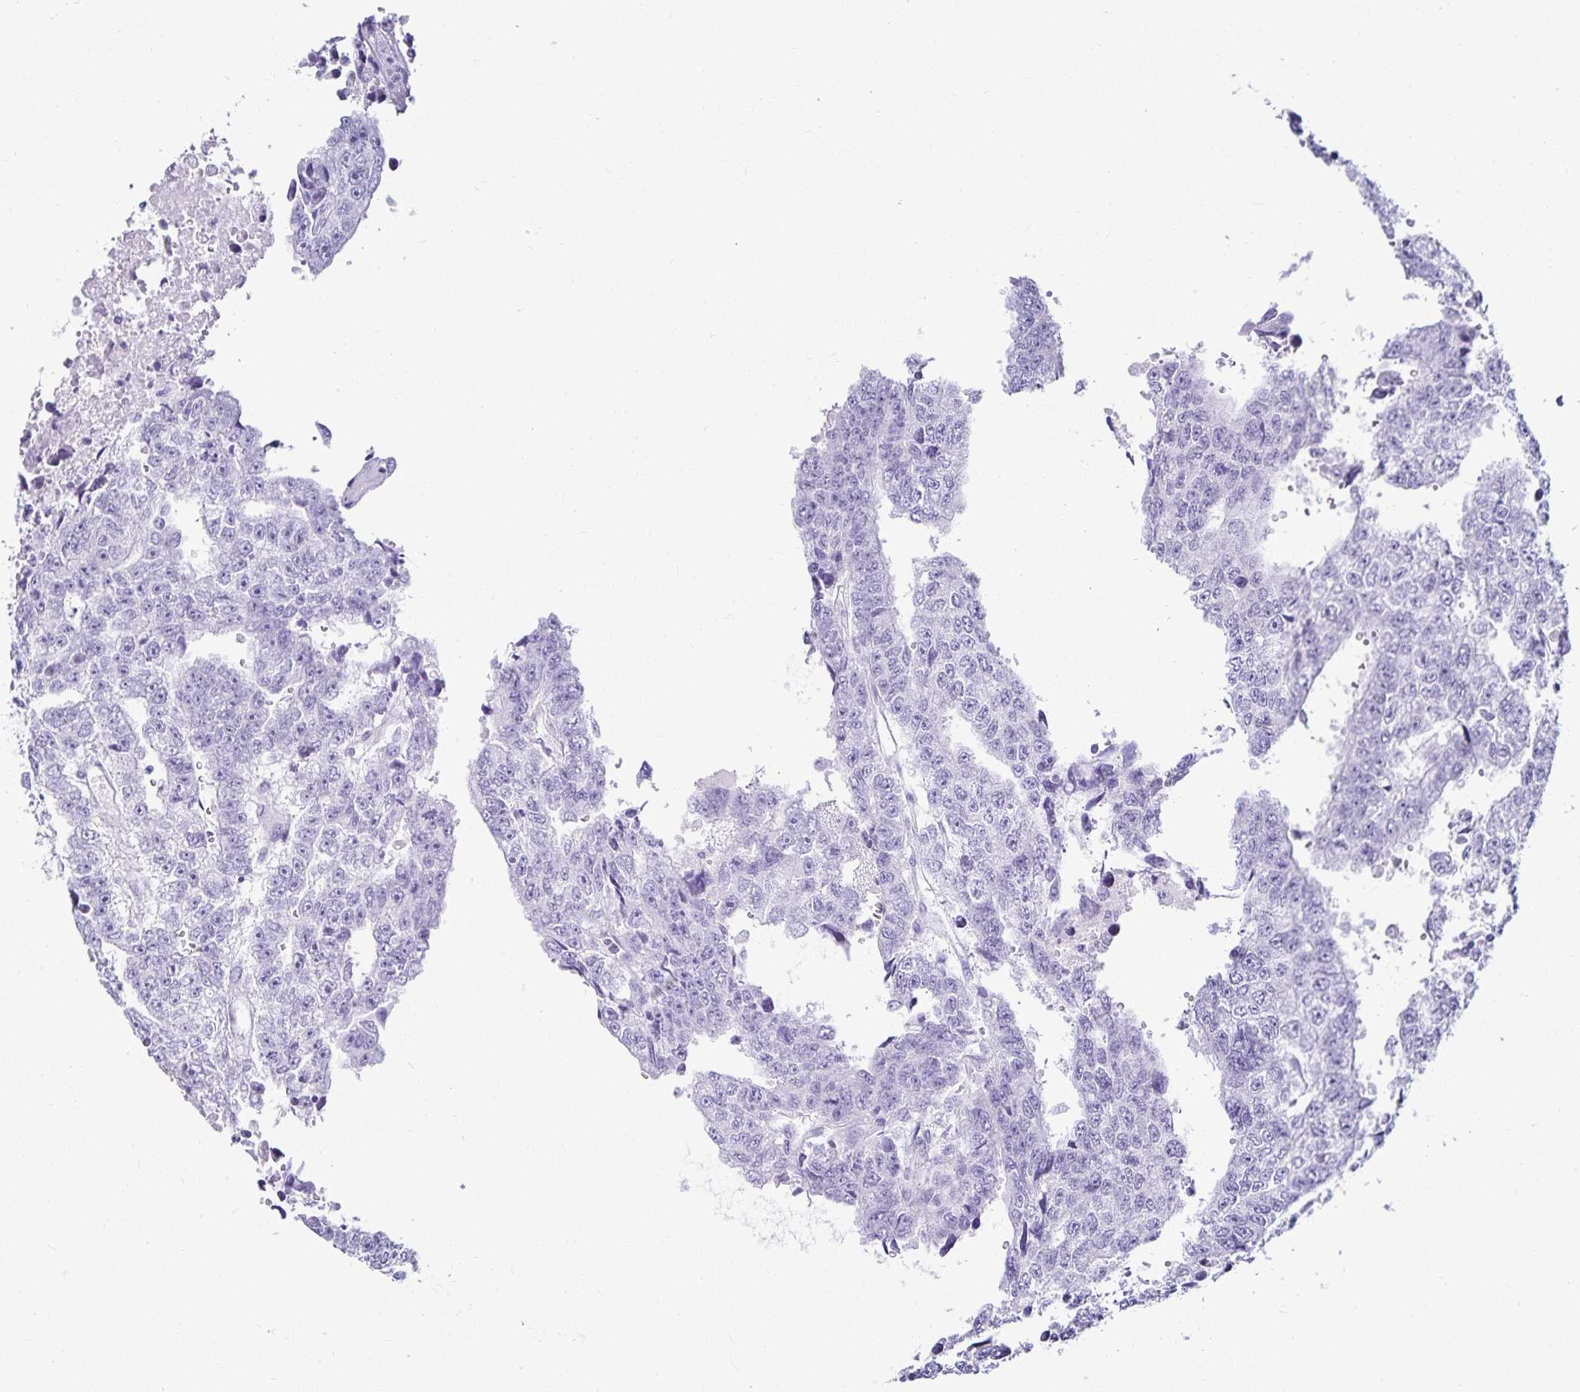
{"staining": {"intensity": "negative", "quantity": "none", "location": "none"}, "tissue": "testis cancer", "cell_type": "Tumor cells", "image_type": "cancer", "snomed": [{"axis": "morphology", "description": "Carcinoma, Embryonal, NOS"}, {"axis": "topography", "description": "Testis"}], "caption": "DAB (3,3'-diaminobenzidine) immunohistochemical staining of testis embryonal carcinoma exhibits no significant expression in tumor cells.", "gene": "GP2", "patient": {"sex": "male", "age": 20}}